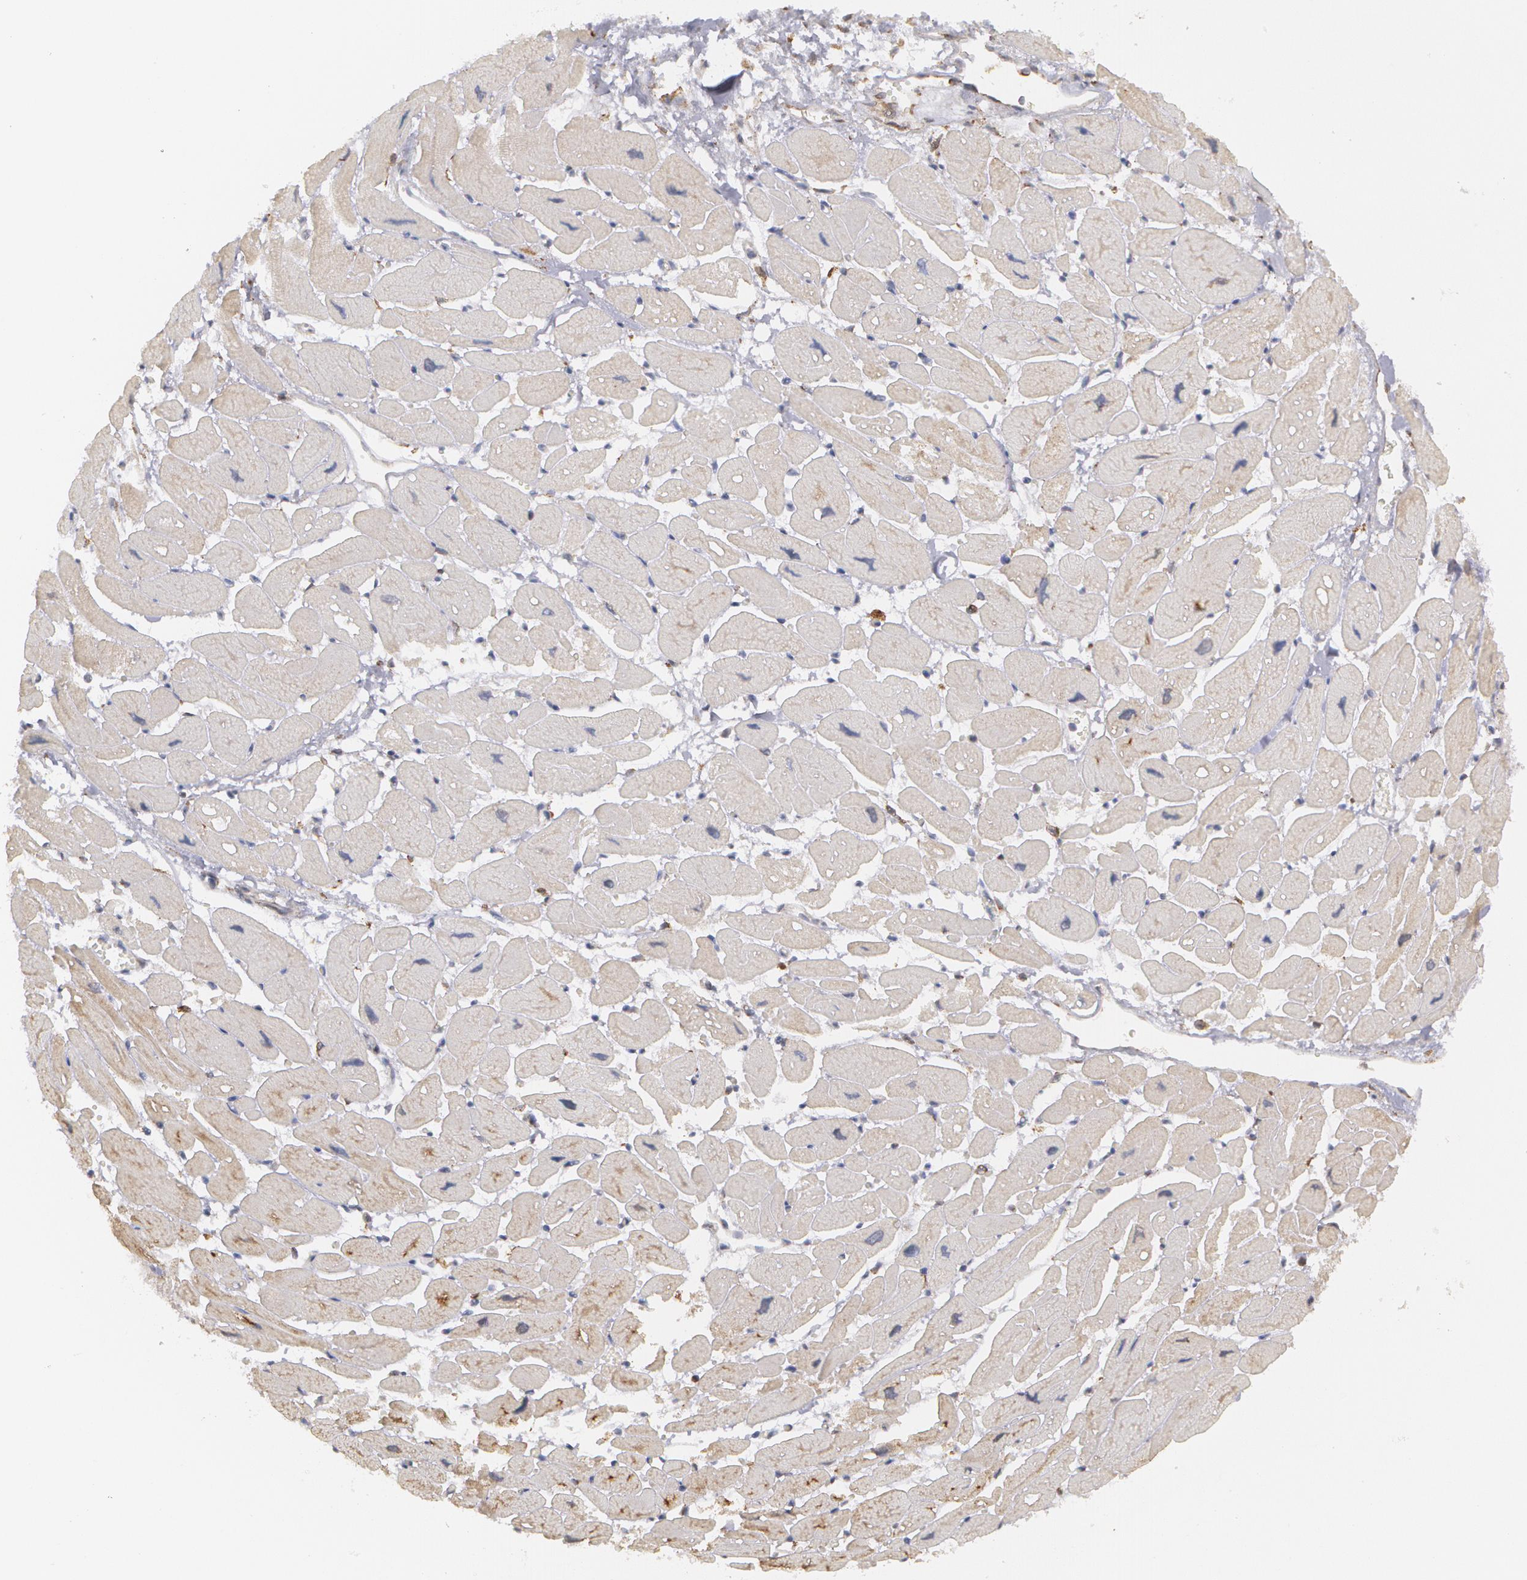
{"staining": {"intensity": "moderate", "quantity": "25%-75%", "location": "cytoplasmic/membranous"}, "tissue": "heart muscle", "cell_type": "Cardiomyocytes", "image_type": "normal", "snomed": [{"axis": "morphology", "description": "Normal tissue, NOS"}, {"axis": "topography", "description": "Heart"}], "caption": "Heart muscle was stained to show a protein in brown. There is medium levels of moderate cytoplasmic/membranous positivity in about 25%-75% of cardiomyocytes.", "gene": "MTHFD1", "patient": {"sex": "female", "age": 54}}